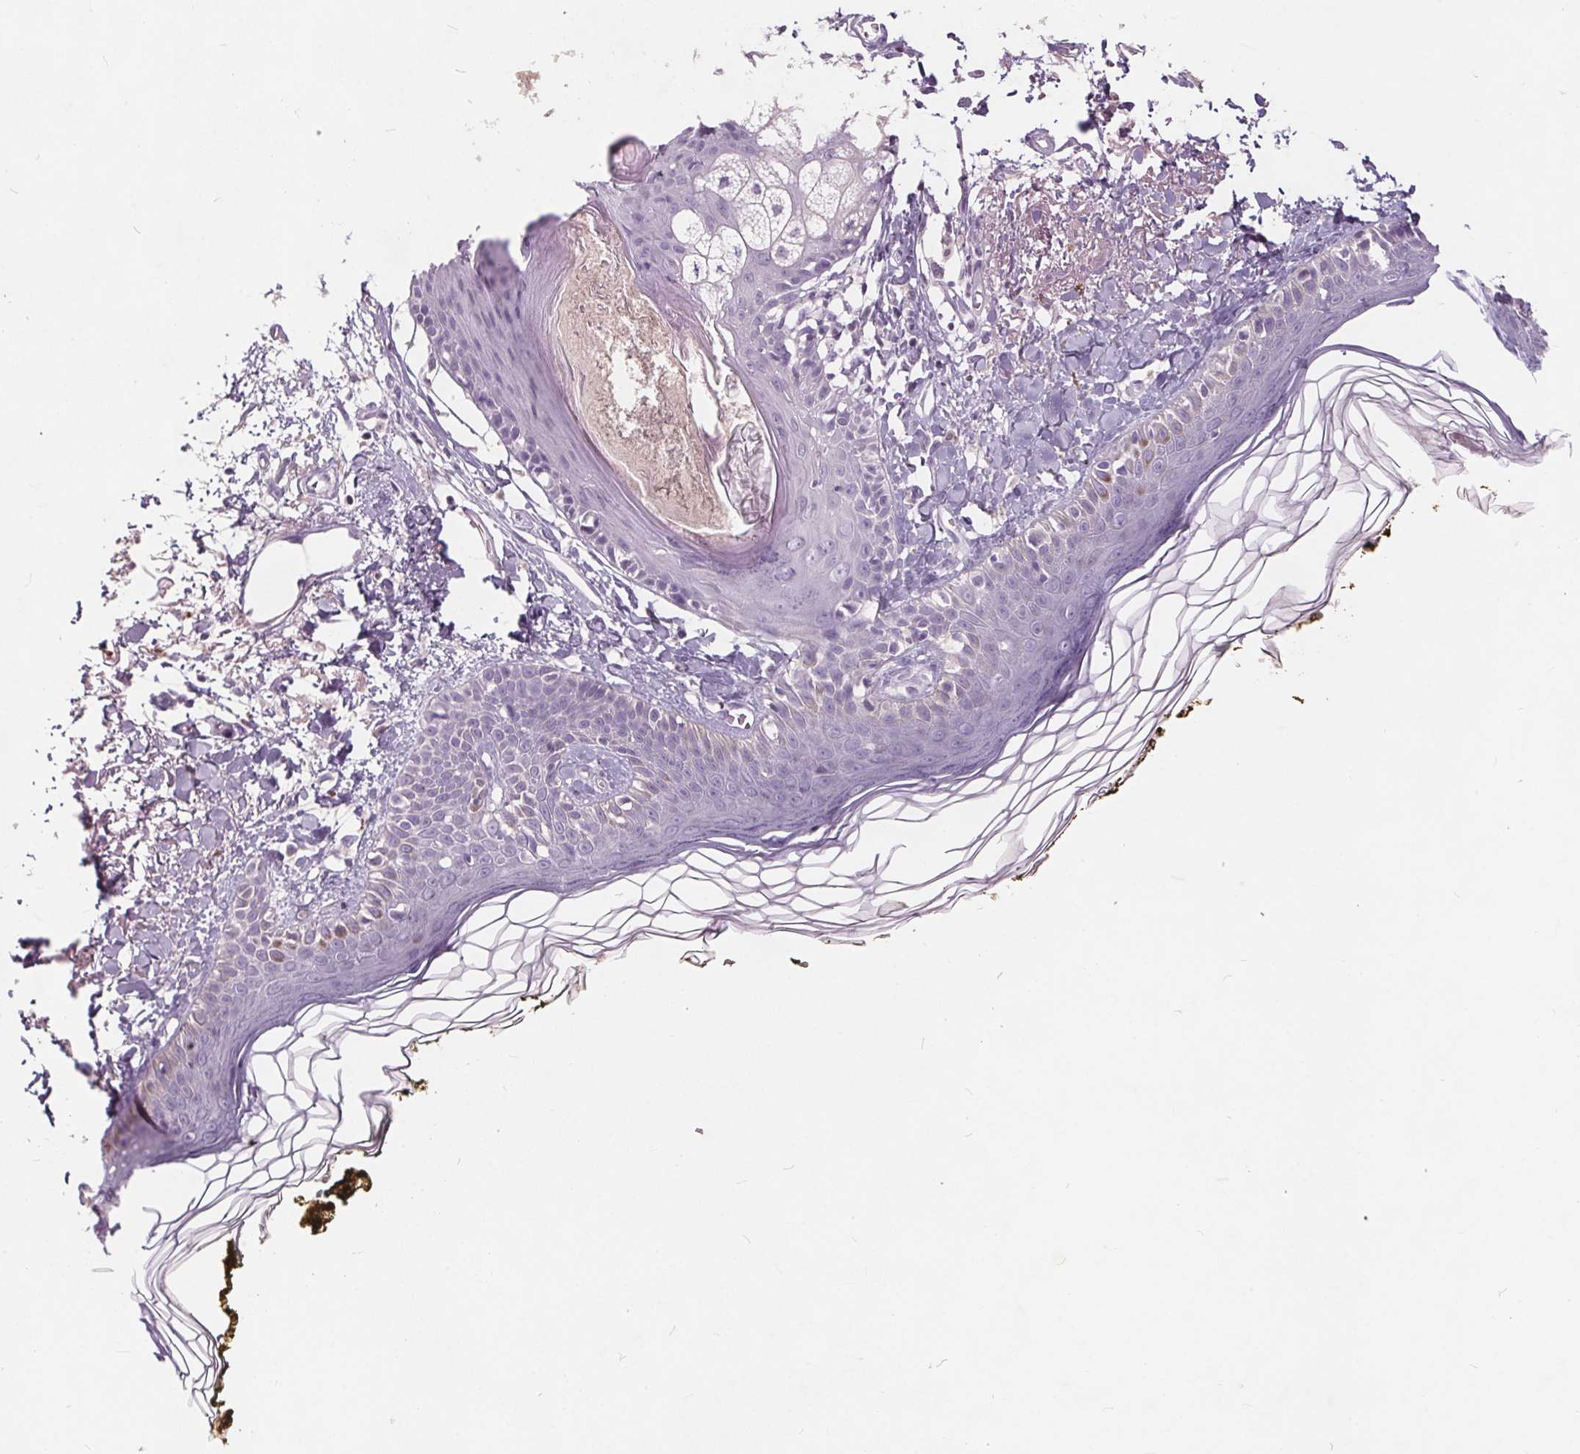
{"staining": {"intensity": "negative", "quantity": "none", "location": "none"}, "tissue": "skin", "cell_type": "Fibroblasts", "image_type": "normal", "snomed": [{"axis": "morphology", "description": "Normal tissue, NOS"}, {"axis": "topography", "description": "Skin"}], "caption": "A histopathology image of human skin is negative for staining in fibroblasts. Brightfield microscopy of IHC stained with DAB (3,3'-diaminobenzidine) (brown) and hematoxylin (blue), captured at high magnification.", "gene": "PLA2G2E", "patient": {"sex": "male", "age": 76}}